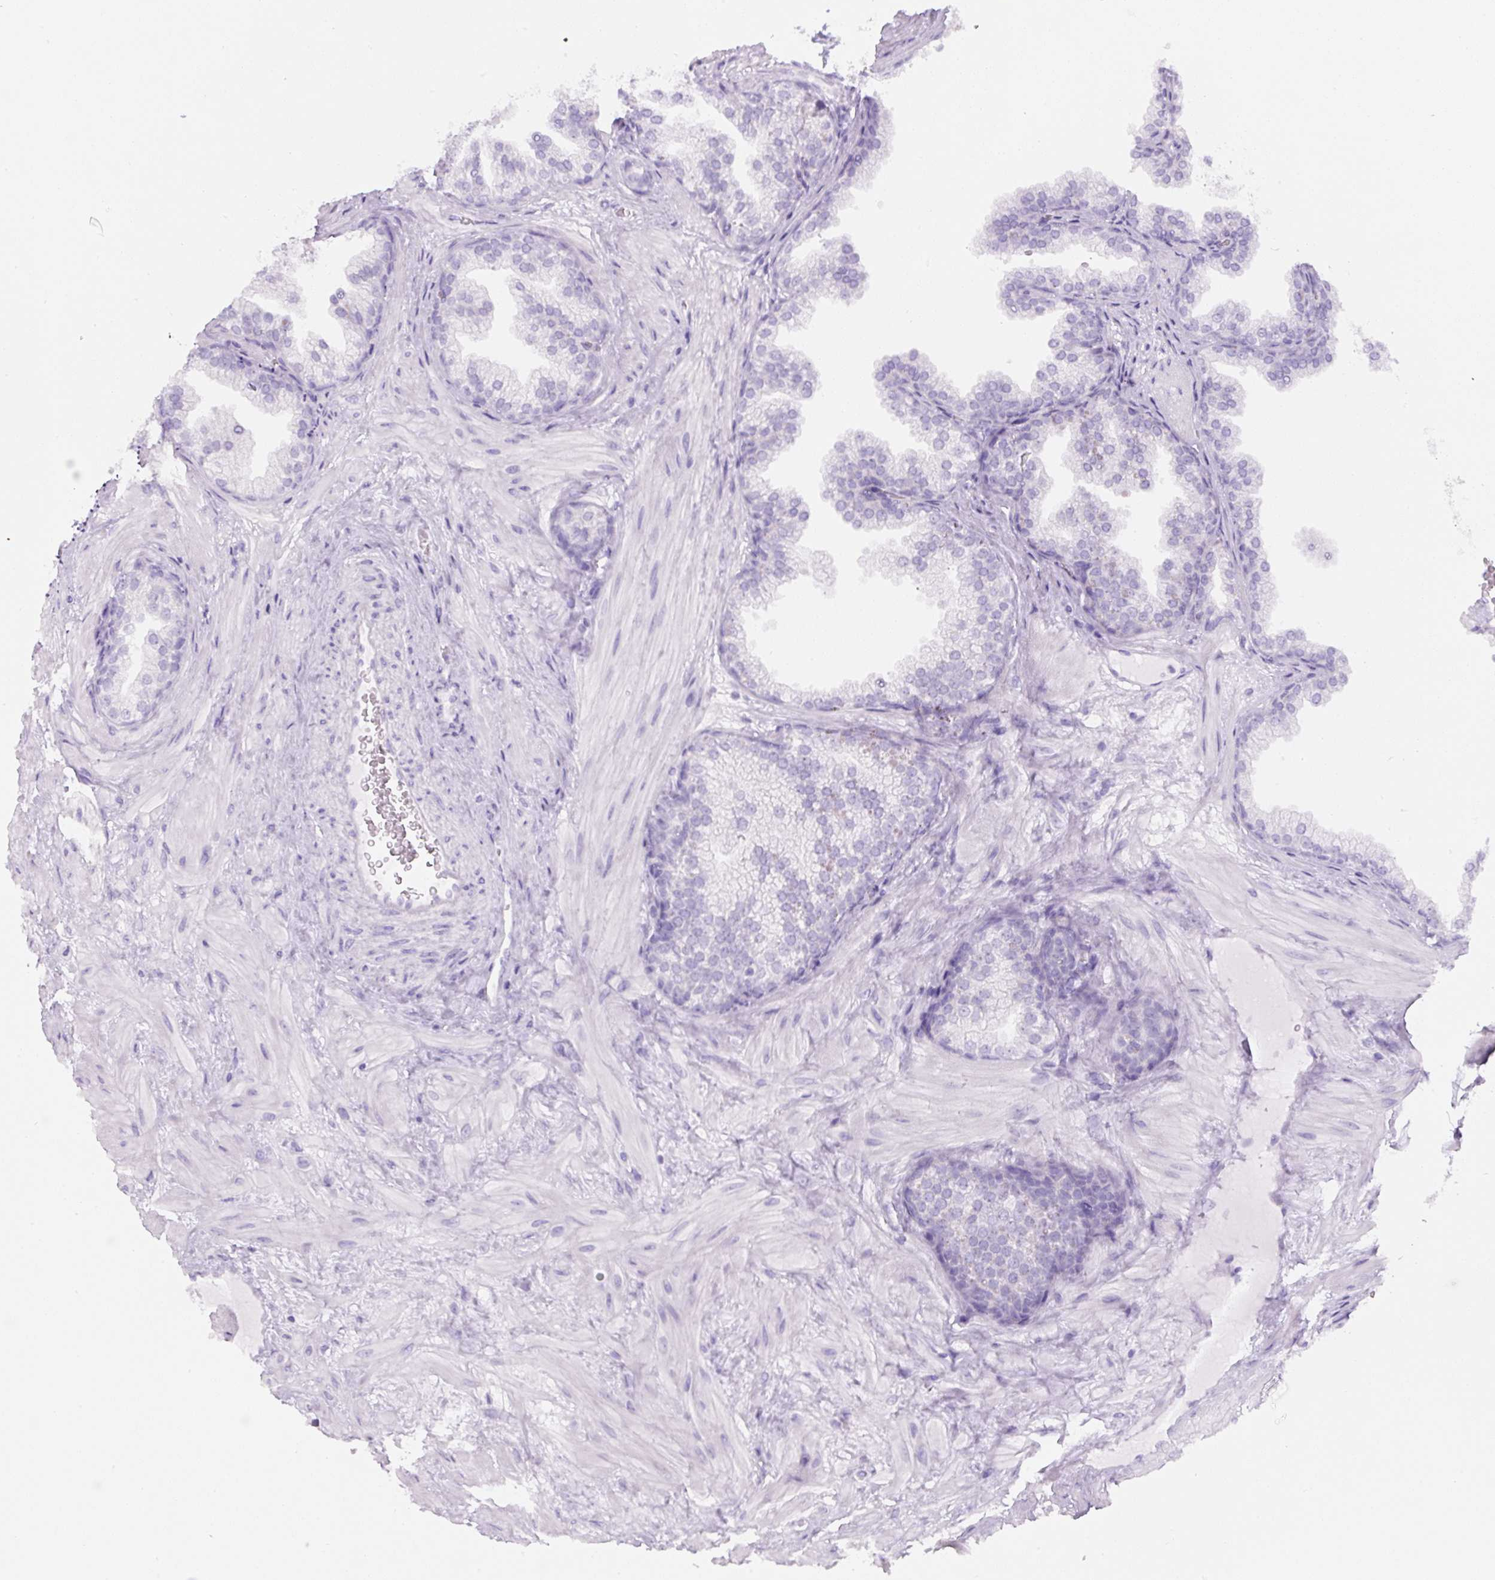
{"staining": {"intensity": "negative", "quantity": "none", "location": "none"}, "tissue": "prostate", "cell_type": "Glandular cells", "image_type": "normal", "snomed": [{"axis": "morphology", "description": "Normal tissue, NOS"}, {"axis": "topography", "description": "Prostate"}], "caption": "This is an immunohistochemistry (IHC) histopathology image of normal human prostate. There is no positivity in glandular cells.", "gene": "TMEM151B", "patient": {"sex": "male", "age": 37}}